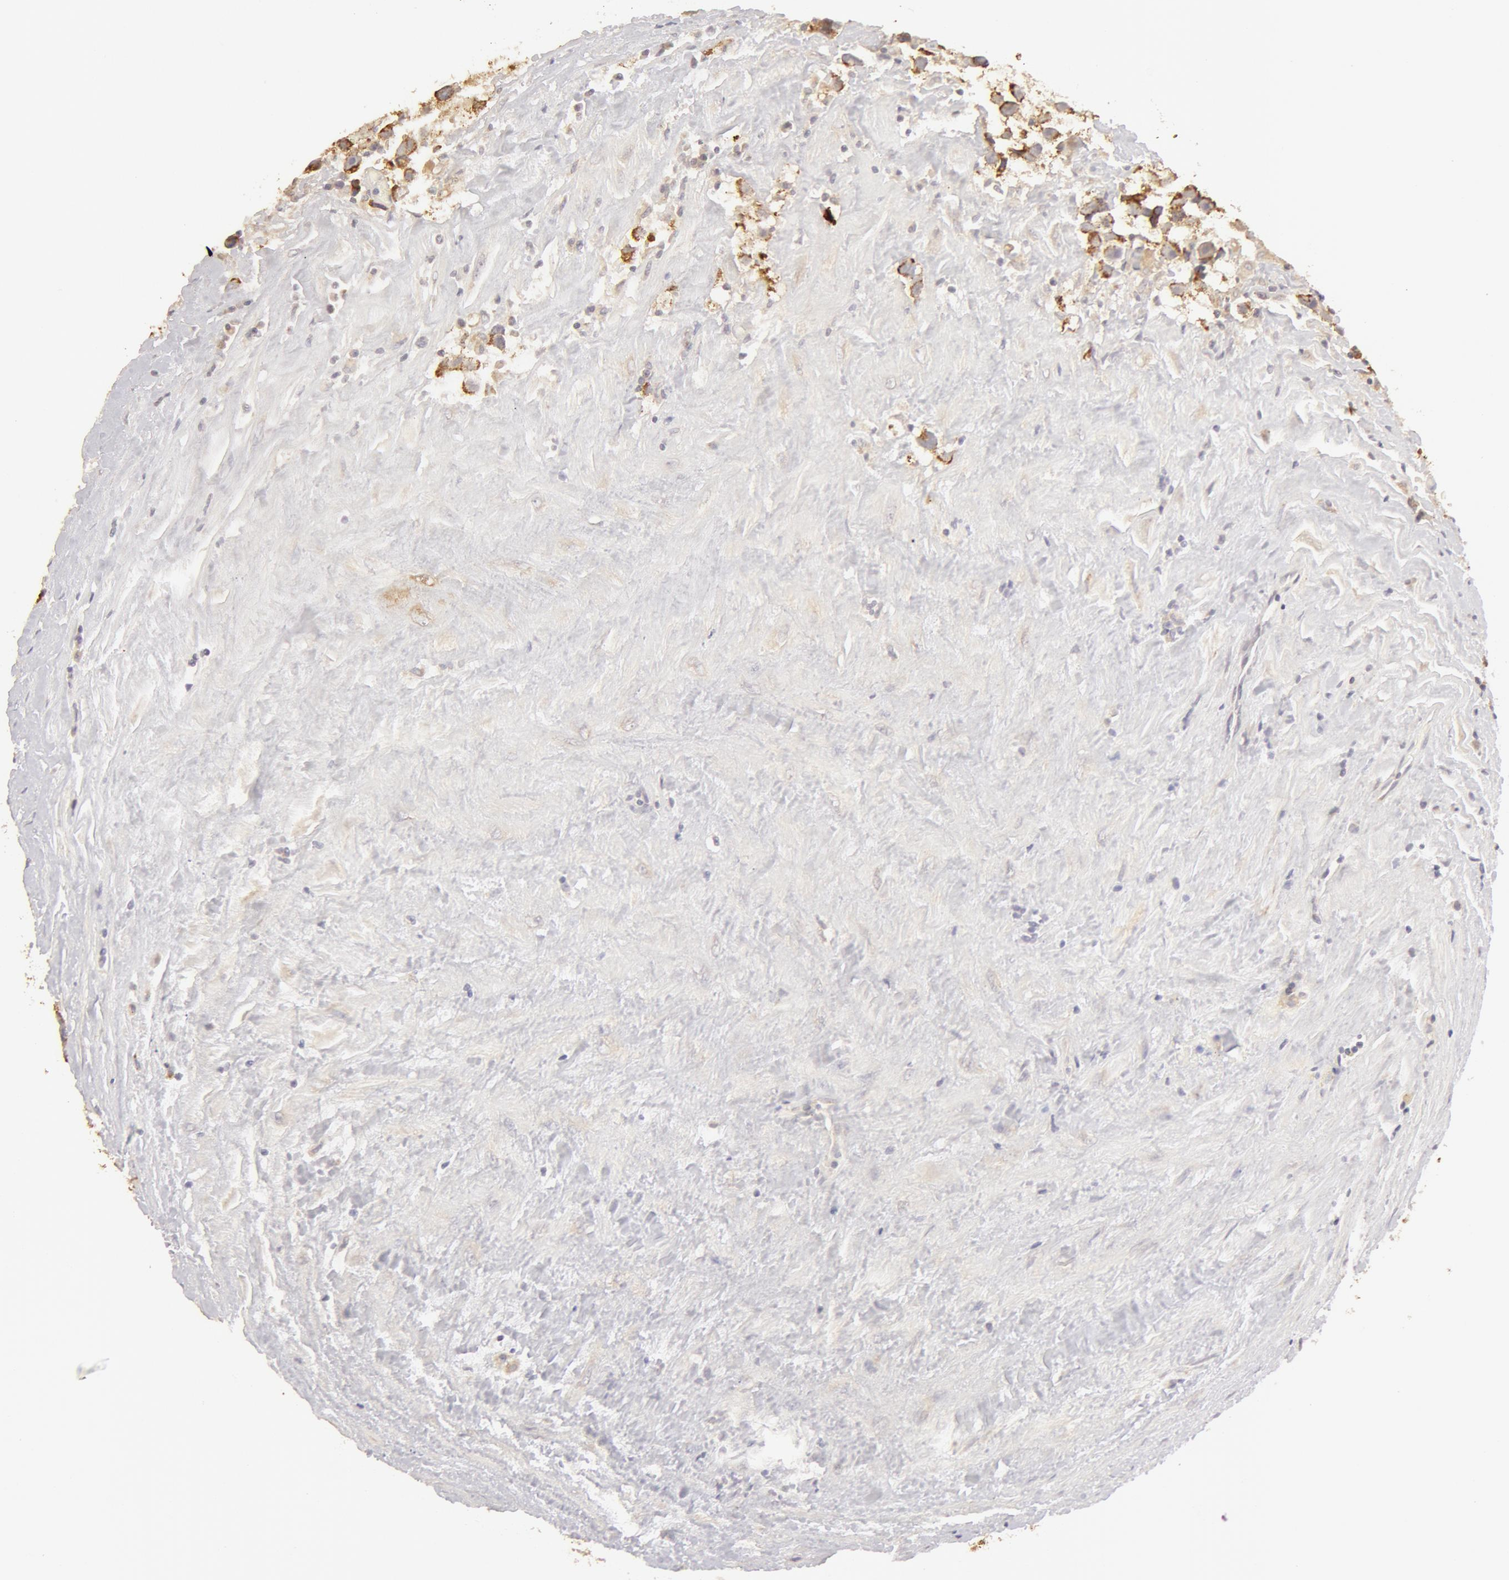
{"staining": {"intensity": "strong", "quantity": "25%-75%", "location": "cytoplasmic/membranous"}, "tissue": "testis cancer", "cell_type": "Tumor cells", "image_type": "cancer", "snomed": [{"axis": "morphology", "description": "Seminoma, NOS"}, {"axis": "topography", "description": "Testis"}], "caption": "Tumor cells reveal high levels of strong cytoplasmic/membranous expression in about 25%-75% of cells in testis cancer (seminoma).", "gene": "ADPRH", "patient": {"sex": "male", "age": 43}}